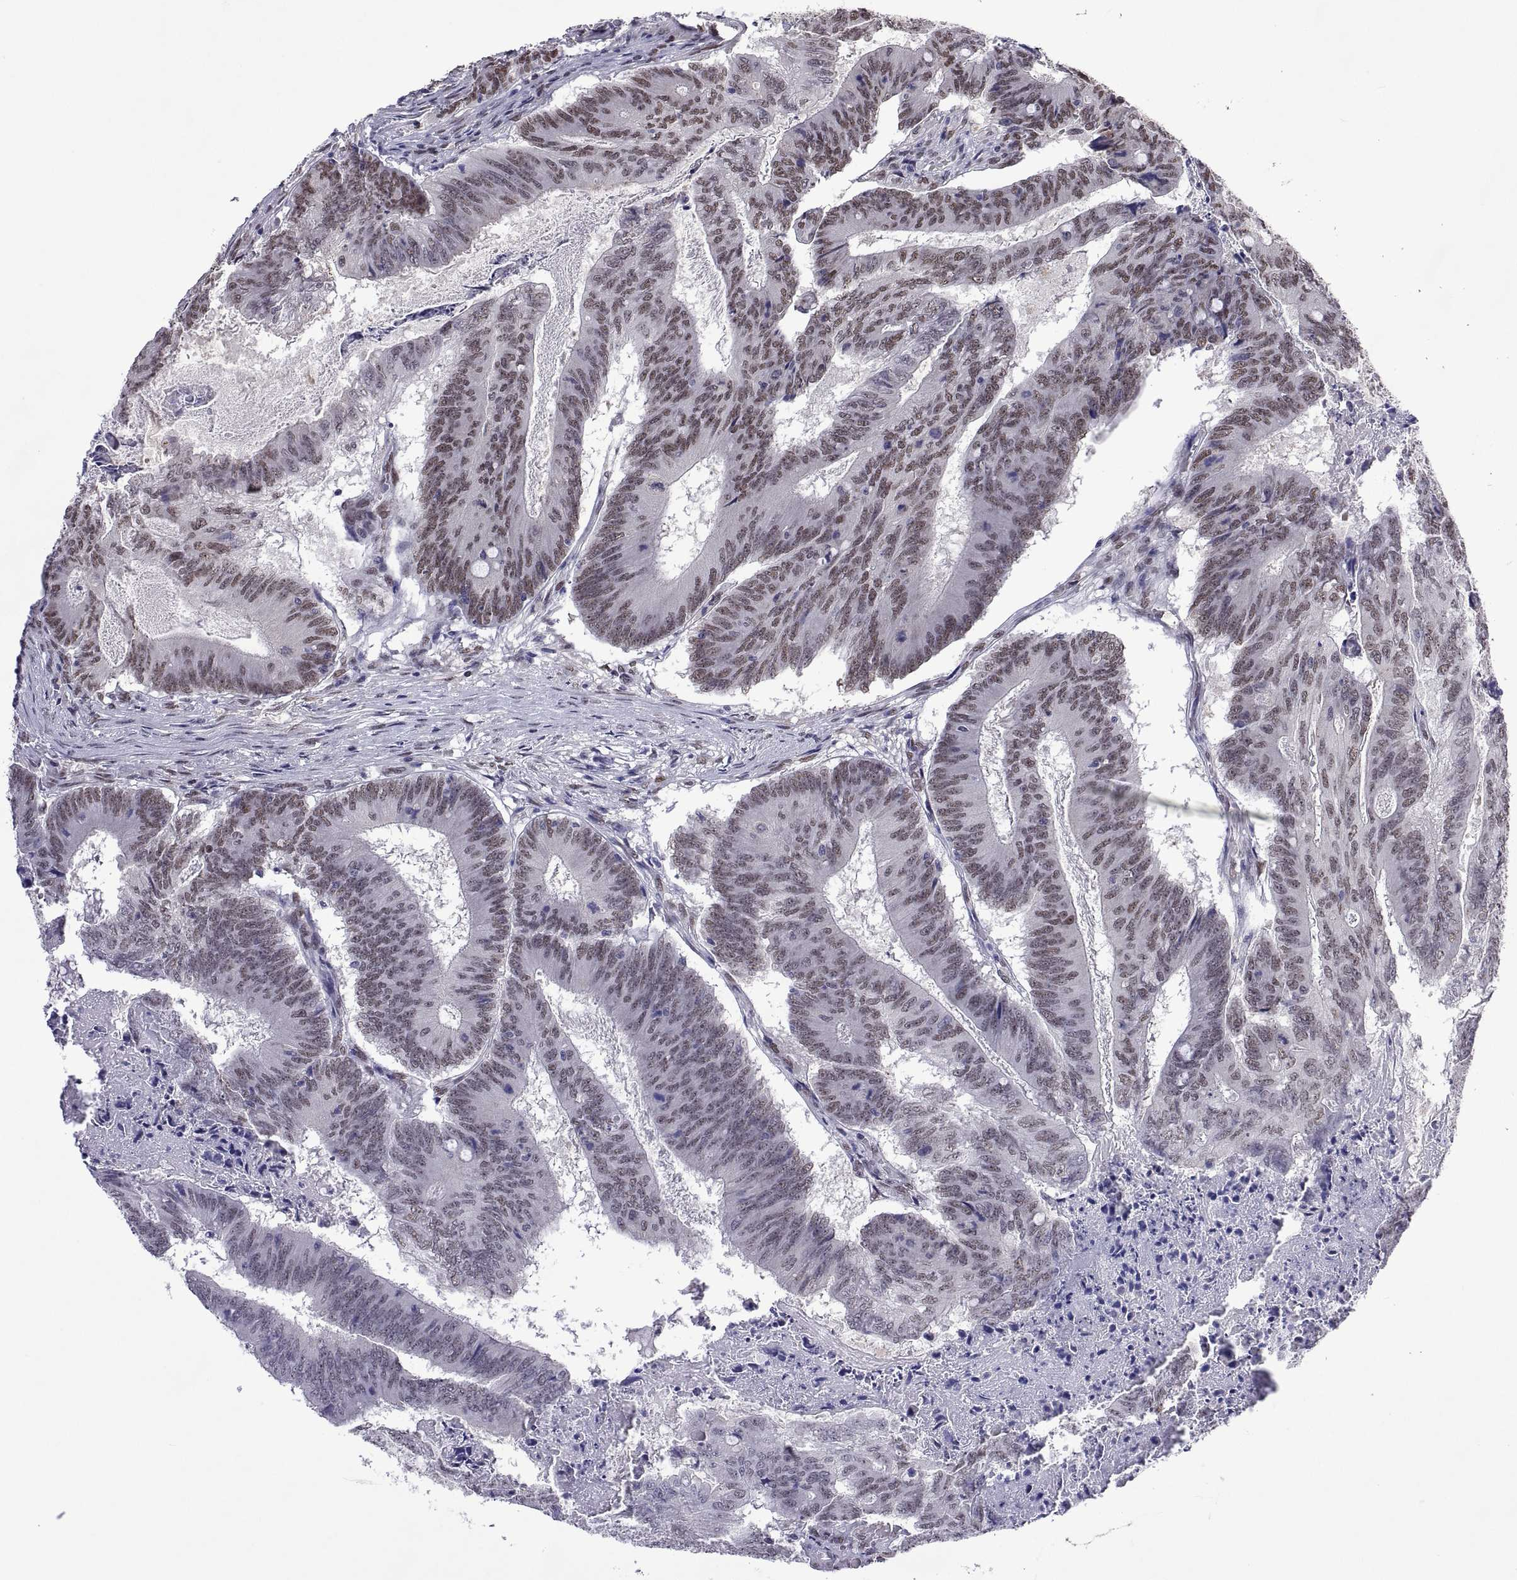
{"staining": {"intensity": "weak", "quantity": "25%-75%", "location": "nuclear"}, "tissue": "colorectal cancer", "cell_type": "Tumor cells", "image_type": "cancer", "snomed": [{"axis": "morphology", "description": "Adenocarcinoma, NOS"}, {"axis": "topography", "description": "Colon"}], "caption": "Protein expression analysis of human adenocarcinoma (colorectal) reveals weak nuclear staining in approximately 25%-75% of tumor cells.", "gene": "NR4A1", "patient": {"sex": "female", "age": 70}}